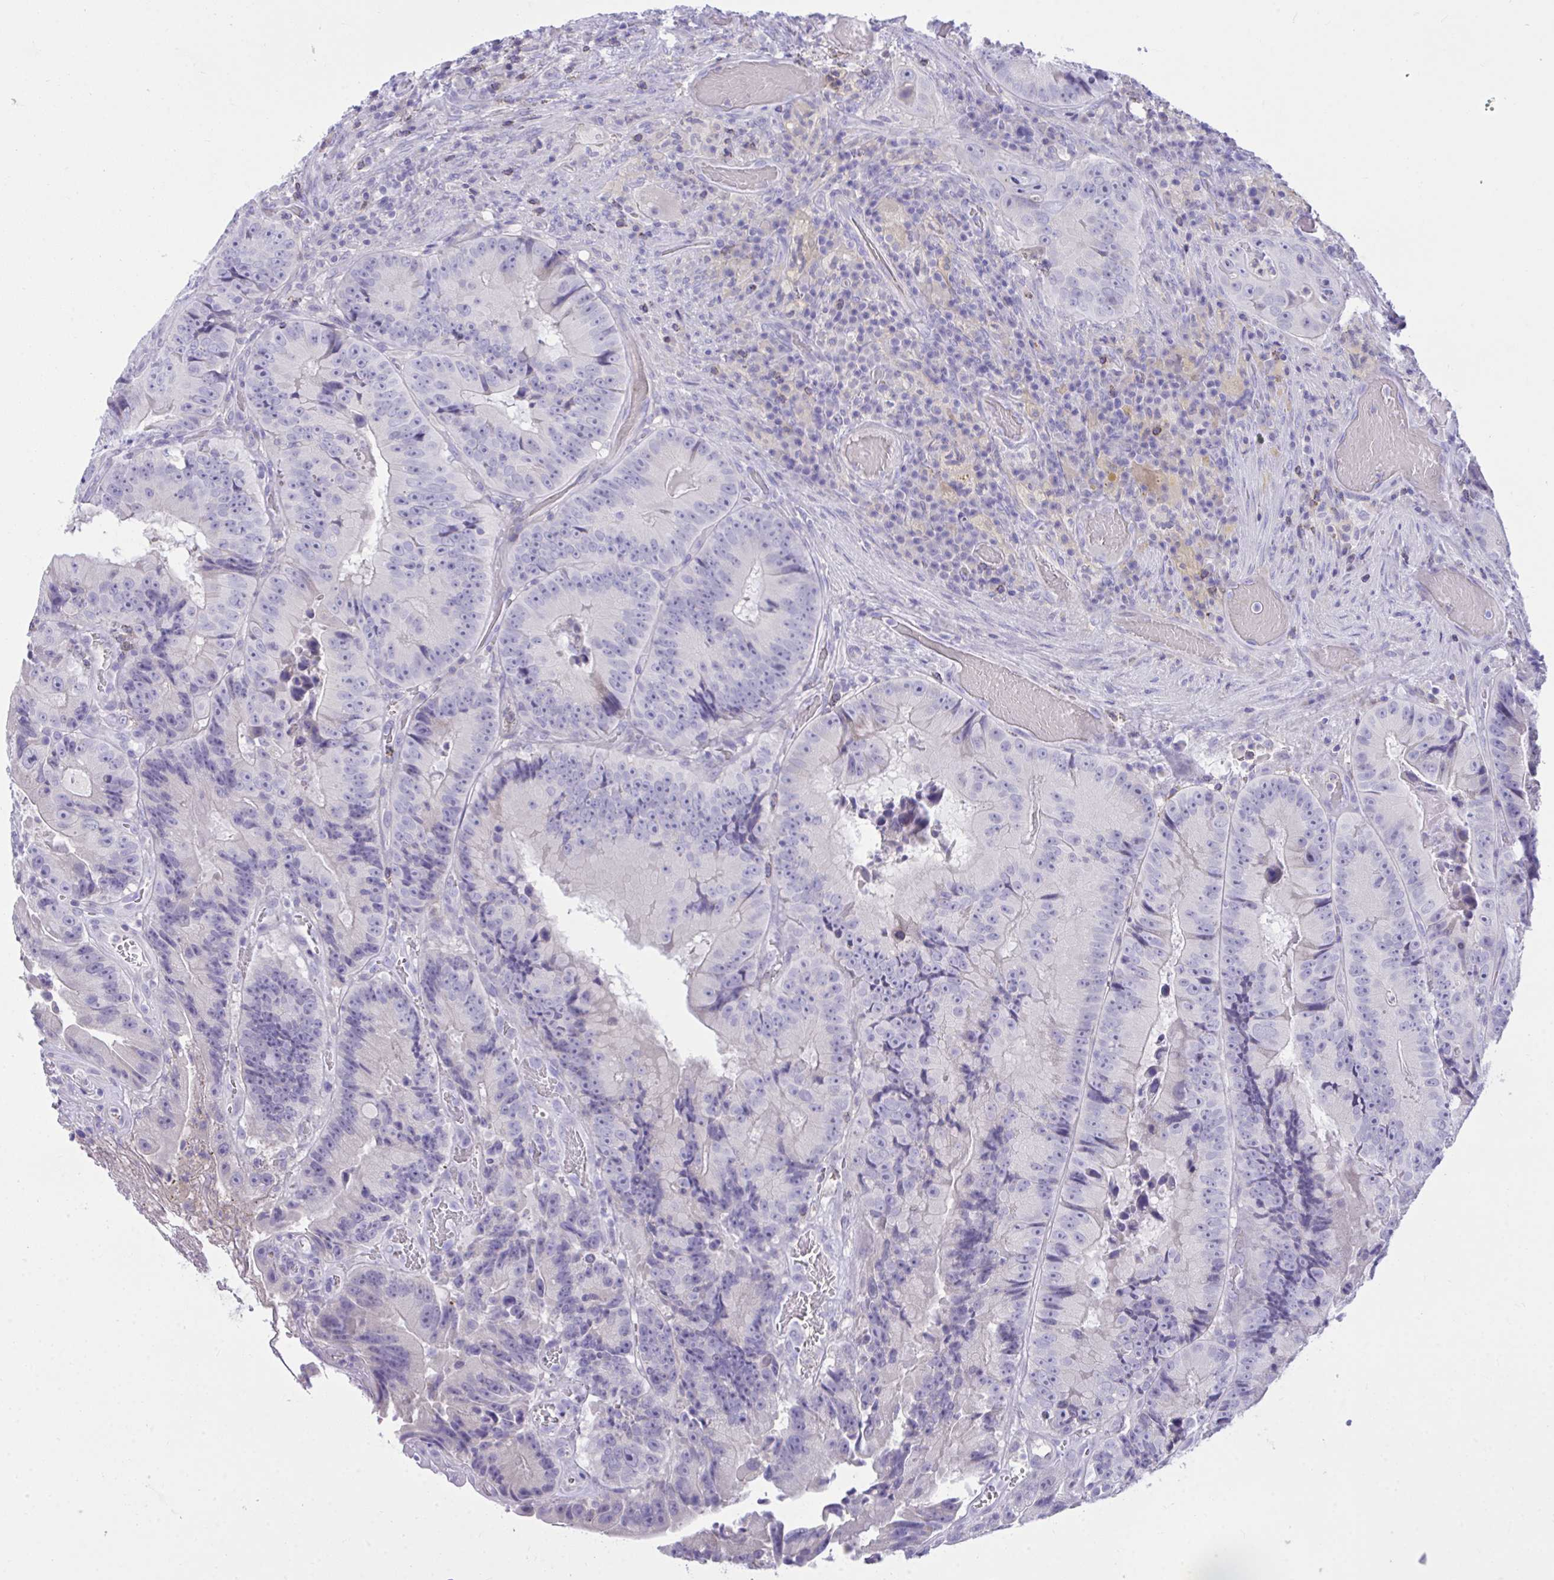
{"staining": {"intensity": "negative", "quantity": "none", "location": "none"}, "tissue": "colorectal cancer", "cell_type": "Tumor cells", "image_type": "cancer", "snomed": [{"axis": "morphology", "description": "Adenocarcinoma, NOS"}, {"axis": "topography", "description": "Colon"}], "caption": "High magnification brightfield microscopy of colorectal cancer stained with DAB (brown) and counterstained with hematoxylin (blue): tumor cells show no significant expression.", "gene": "PLEKHH1", "patient": {"sex": "female", "age": 86}}